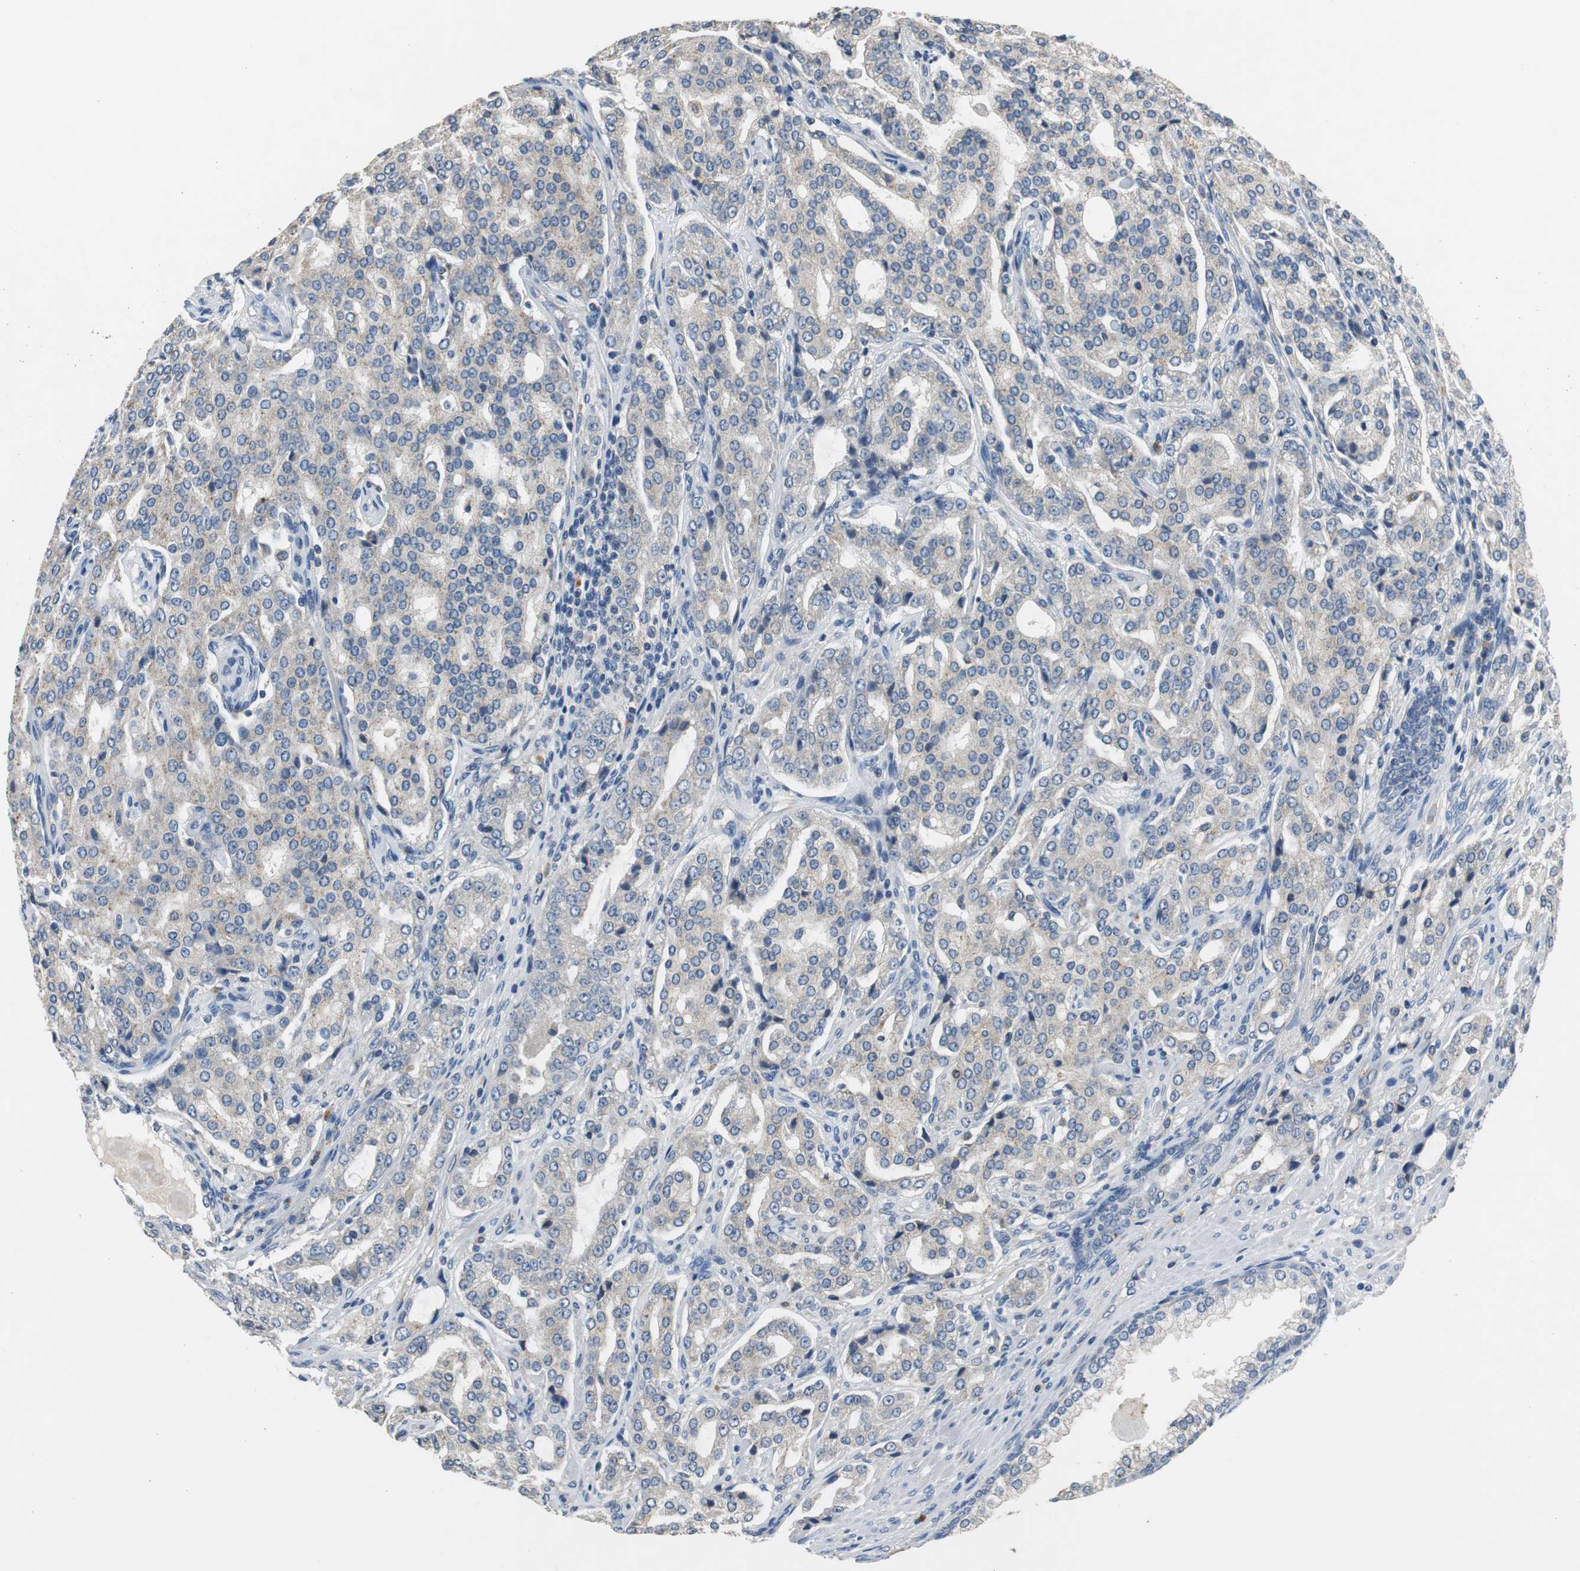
{"staining": {"intensity": "weak", "quantity": ">75%", "location": "cytoplasmic/membranous"}, "tissue": "prostate cancer", "cell_type": "Tumor cells", "image_type": "cancer", "snomed": [{"axis": "morphology", "description": "Adenocarcinoma, High grade"}, {"axis": "topography", "description": "Prostate"}], "caption": "Human prostate cancer stained with a brown dye displays weak cytoplasmic/membranous positive staining in approximately >75% of tumor cells.", "gene": "MTIF2", "patient": {"sex": "male", "age": 72}}